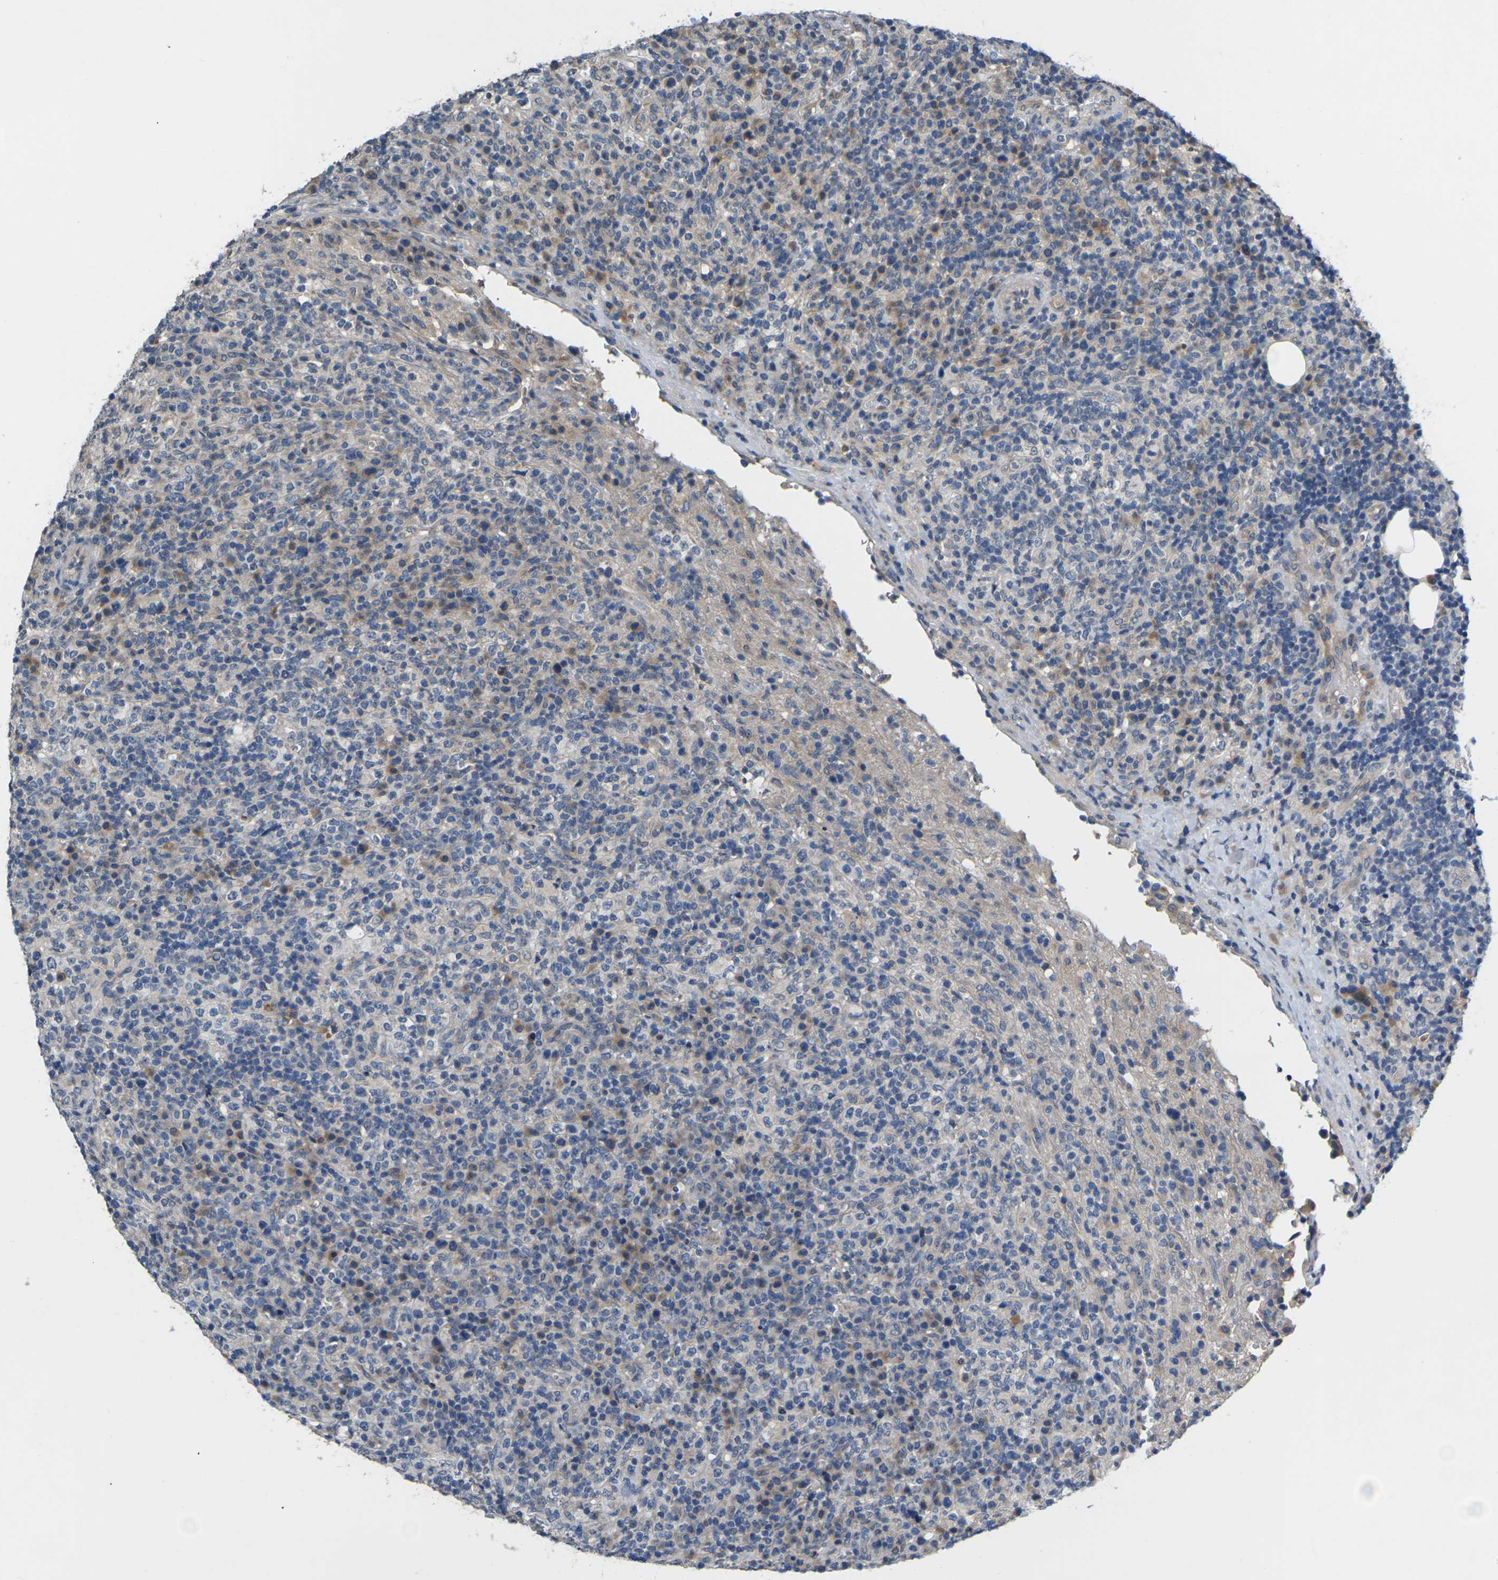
{"staining": {"intensity": "weak", "quantity": "<25%", "location": "cytoplasmic/membranous"}, "tissue": "lymphoma", "cell_type": "Tumor cells", "image_type": "cancer", "snomed": [{"axis": "morphology", "description": "Malignant lymphoma, non-Hodgkin's type, High grade"}, {"axis": "topography", "description": "Lymph node"}], "caption": "The image exhibits no staining of tumor cells in high-grade malignant lymphoma, non-Hodgkin's type.", "gene": "SLC2A2", "patient": {"sex": "female", "age": 76}}